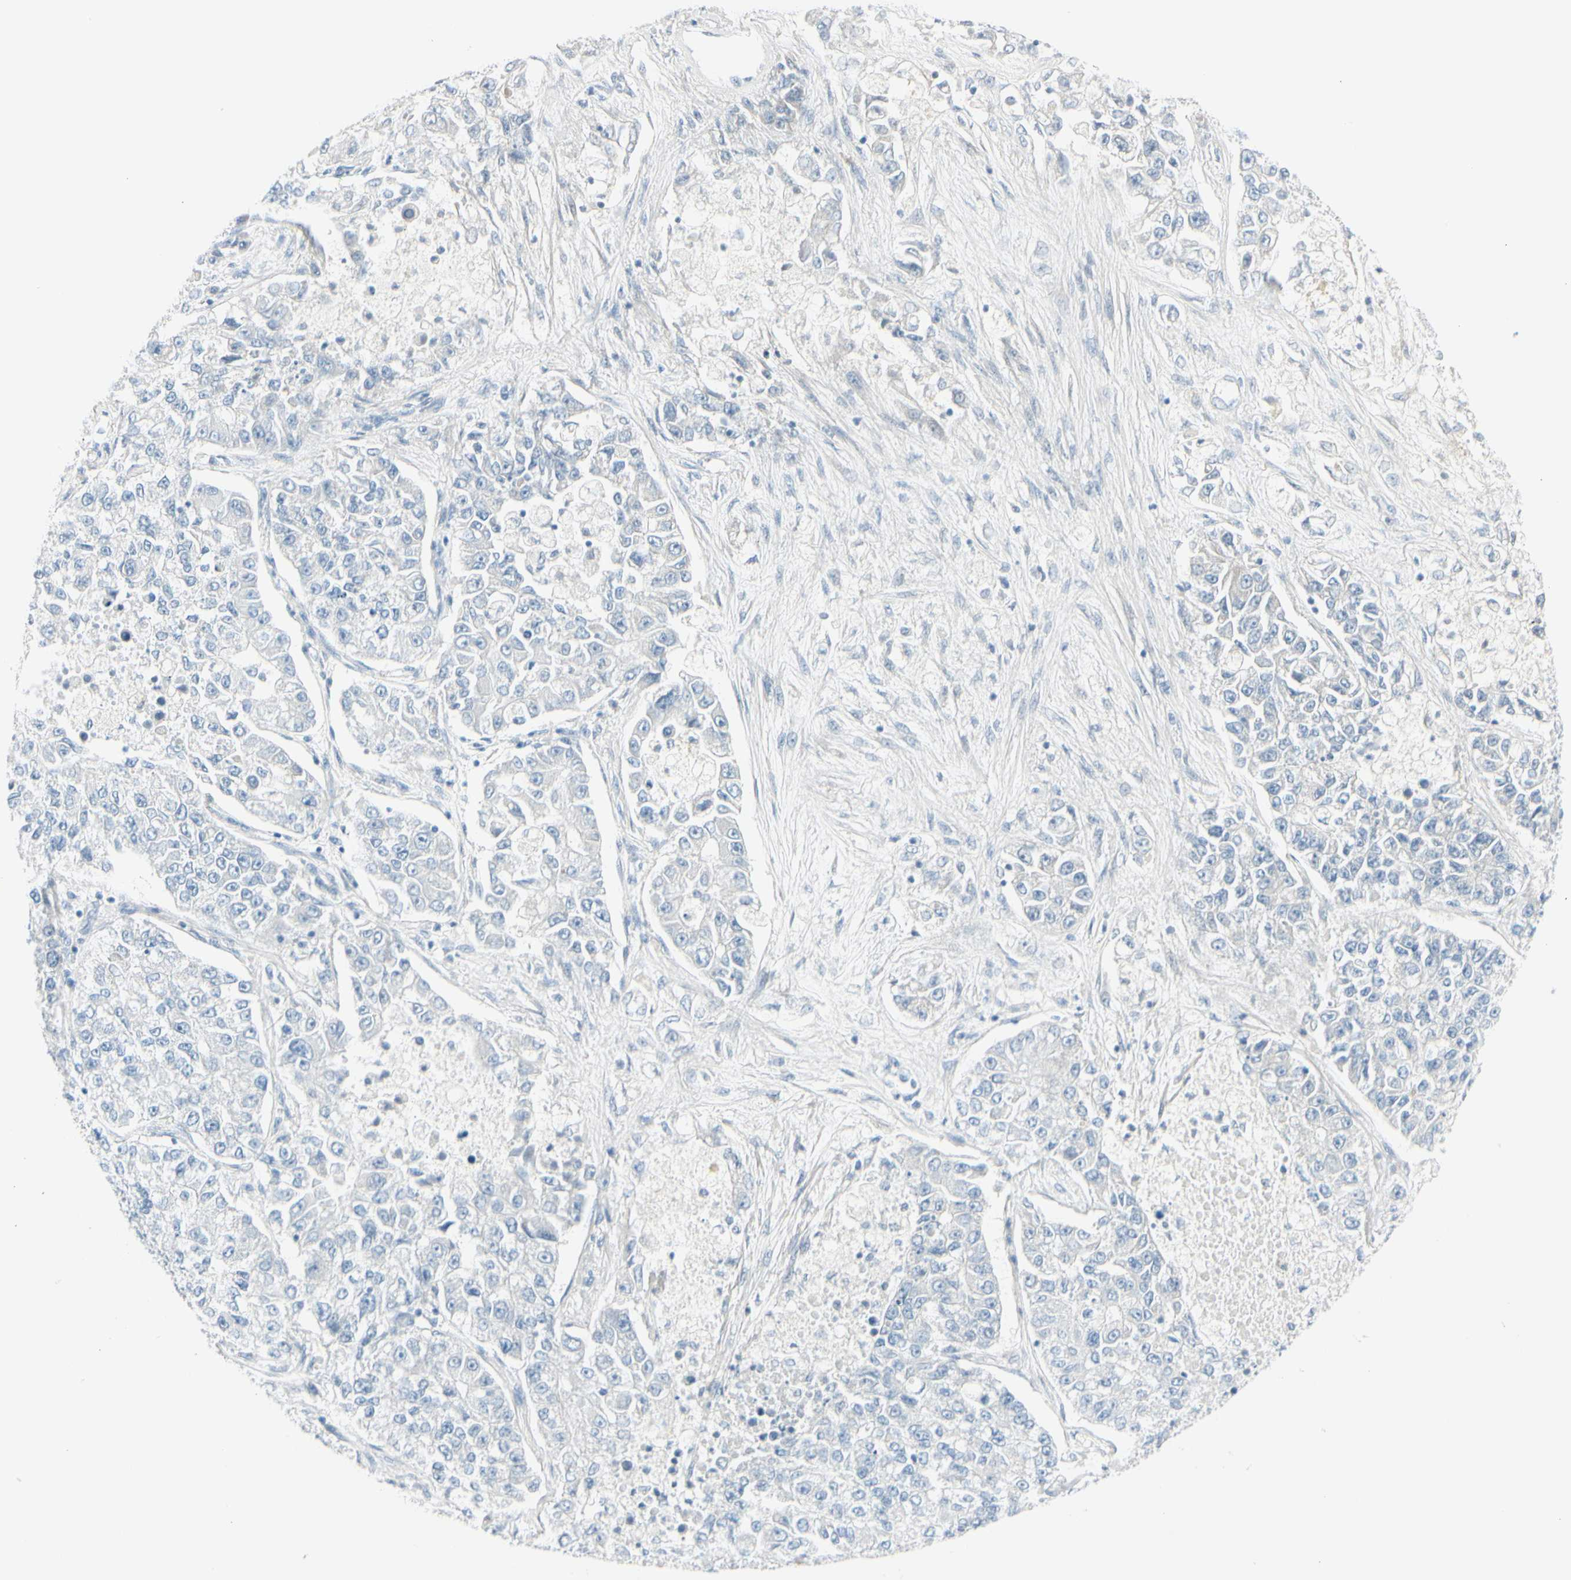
{"staining": {"intensity": "negative", "quantity": "none", "location": "none"}, "tissue": "lung cancer", "cell_type": "Tumor cells", "image_type": "cancer", "snomed": [{"axis": "morphology", "description": "Adenocarcinoma, NOS"}, {"axis": "topography", "description": "Lung"}], "caption": "Immunohistochemistry (IHC) of lung adenocarcinoma shows no expression in tumor cells.", "gene": "CDHR5", "patient": {"sex": "male", "age": 49}}